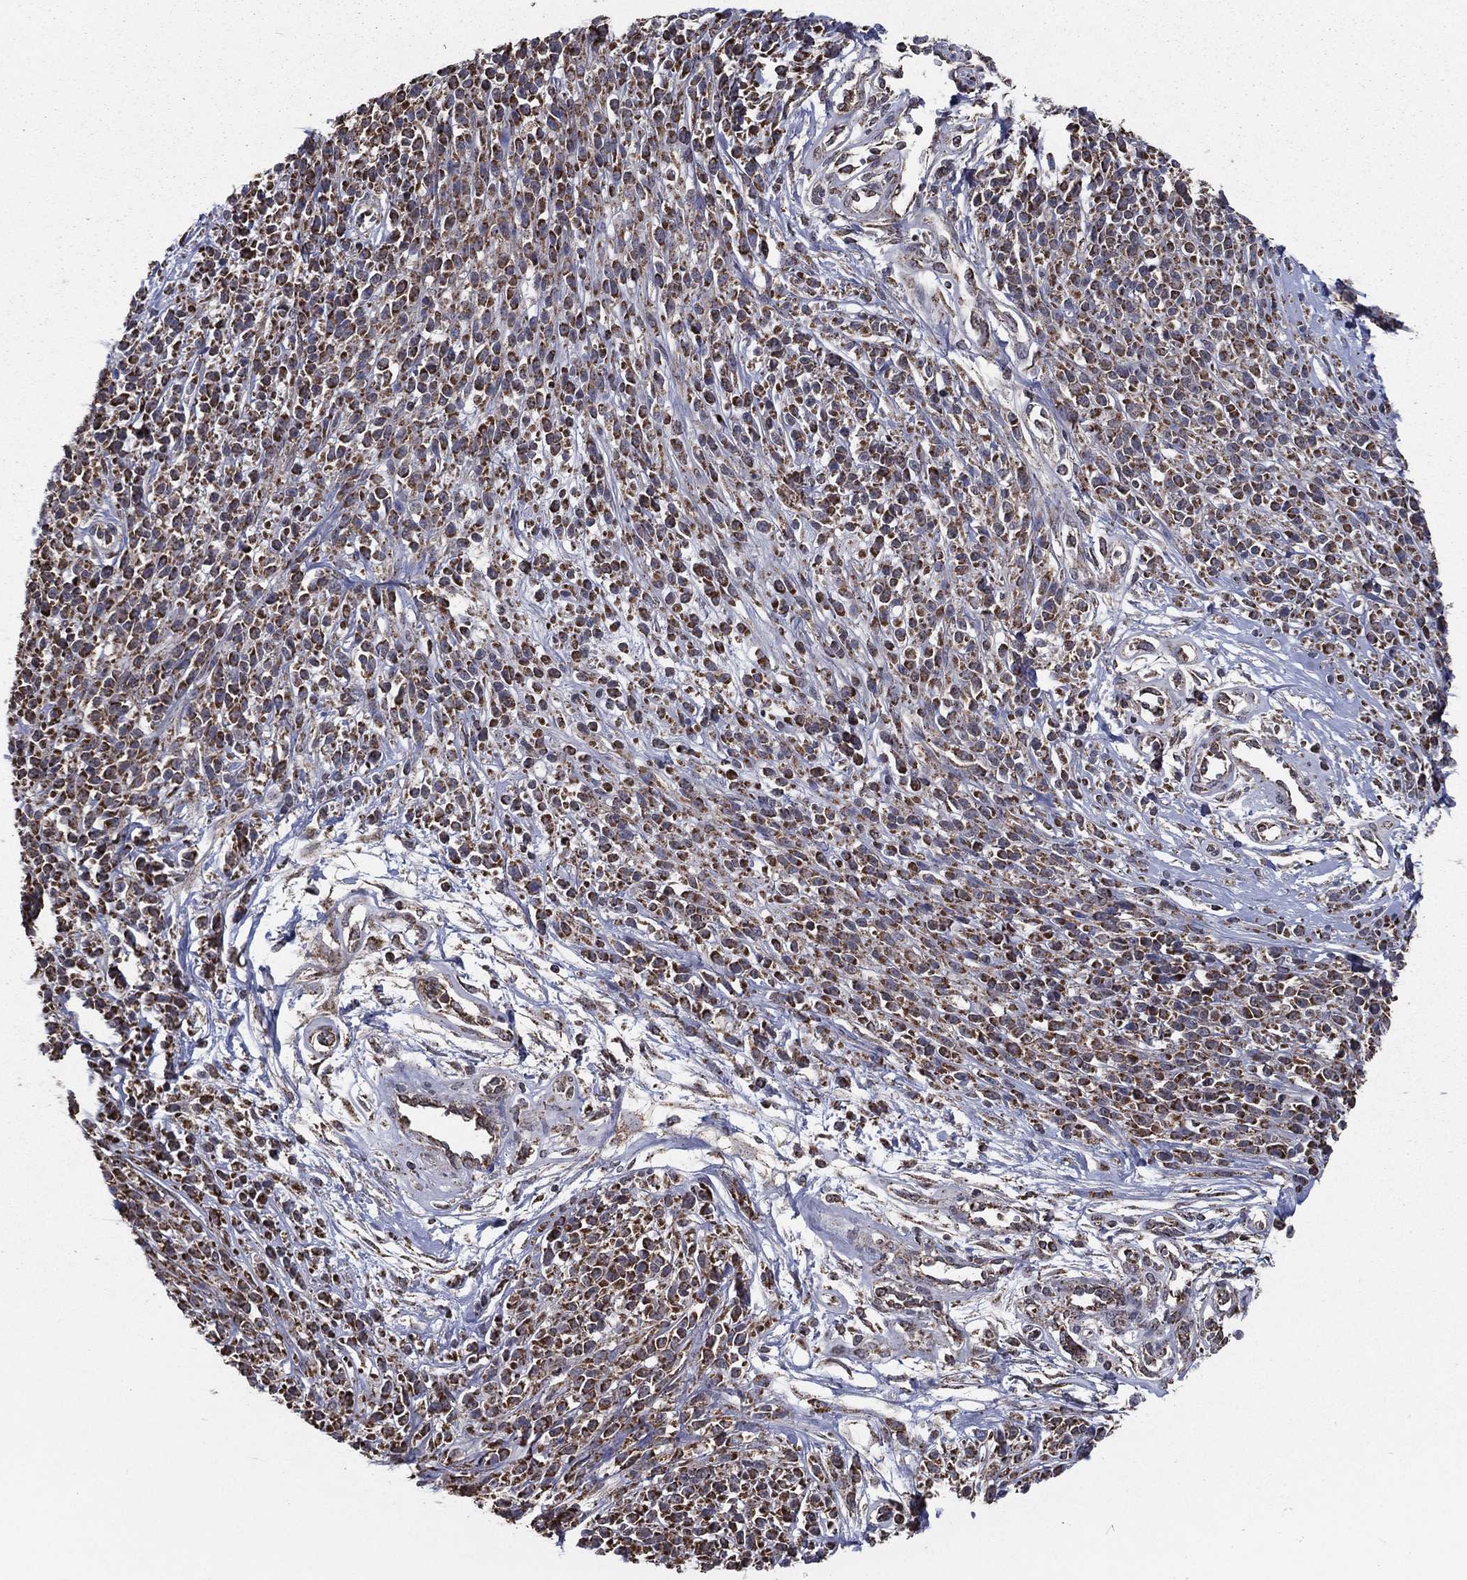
{"staining": {"intensity": "moderate", "quantity": ">75%", "location": "cytoplasmic/membranous"}, "tissue": "melanoma", "cell_type": "Tumor cells", "image_type": "cancer", "snomed": [{"axis": "morphology", "description": "Malignant melanoma, NOS"}, {"axis": "topography", "description": "Skin"}, {"axis": "topography", "description": "Skin of trunk"}], "caption": "Moderate cytoplasmic/membranous protein staining is present in approximately >75% of tumor cells in malignant melanoma.", "gene": "RIGI", "patient": {"sex": "male", "age": 74}}